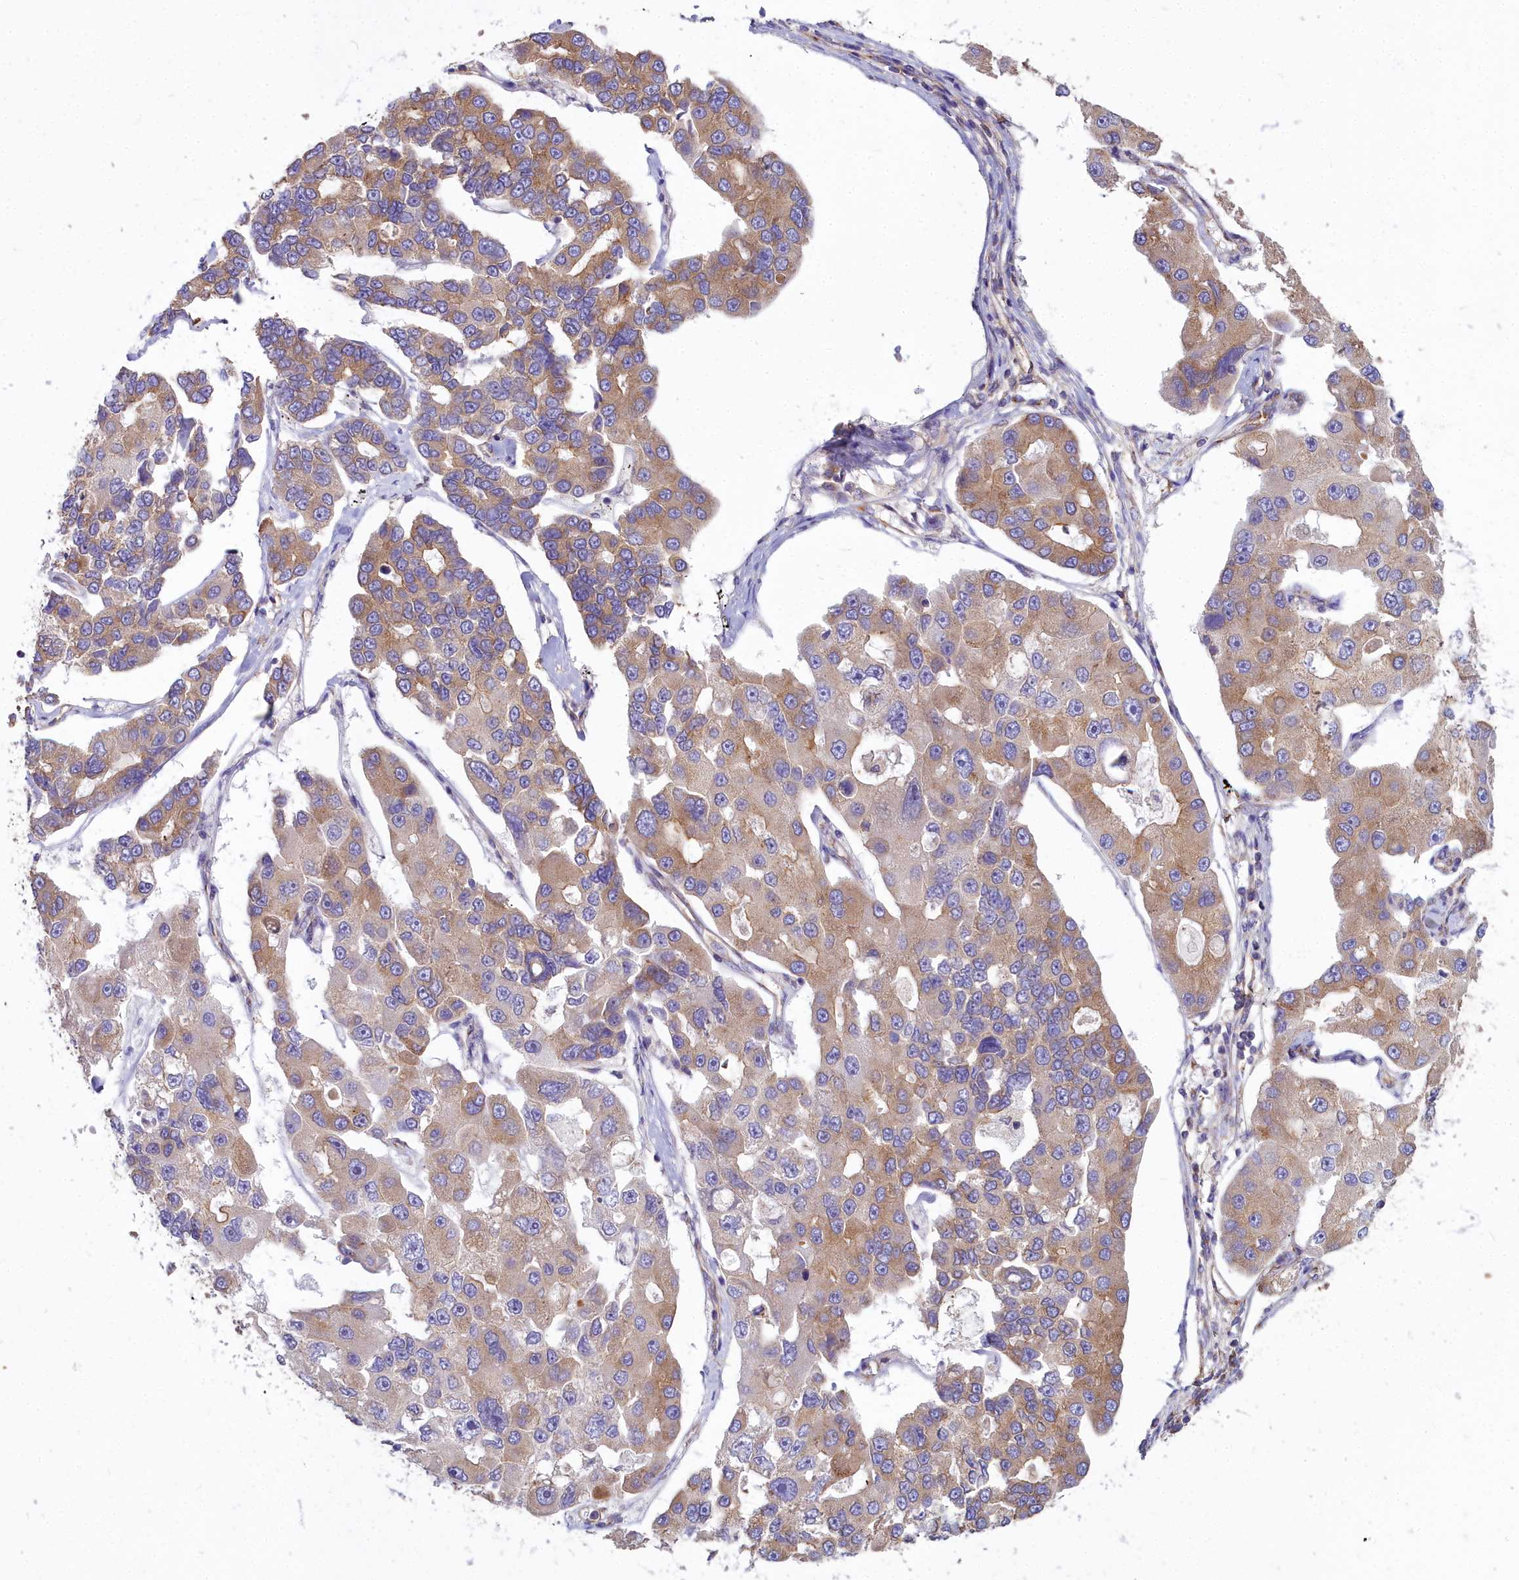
{"staining": {"intensity": "moderate", "quantity": "25%-75%", "location": "cytoplasmic/membranous"}, "tissue": "lung cancer", "cell_type": "Tumor cells", "image_type": "cancer", "snomed": [{"axis": "morphology", "description": "Adenocarcinoma, NOS"}, {"axis": "topography", "description": "Lung"}], "caption": "Lung cancer tissue displays moderate cytoplasmic/membranous positivity in approximately 25%-75% of tumor cells, visualized by immunohistochemistry.", "gene": "DCTN3", "patient": {"sex": "female", "age": 54}}